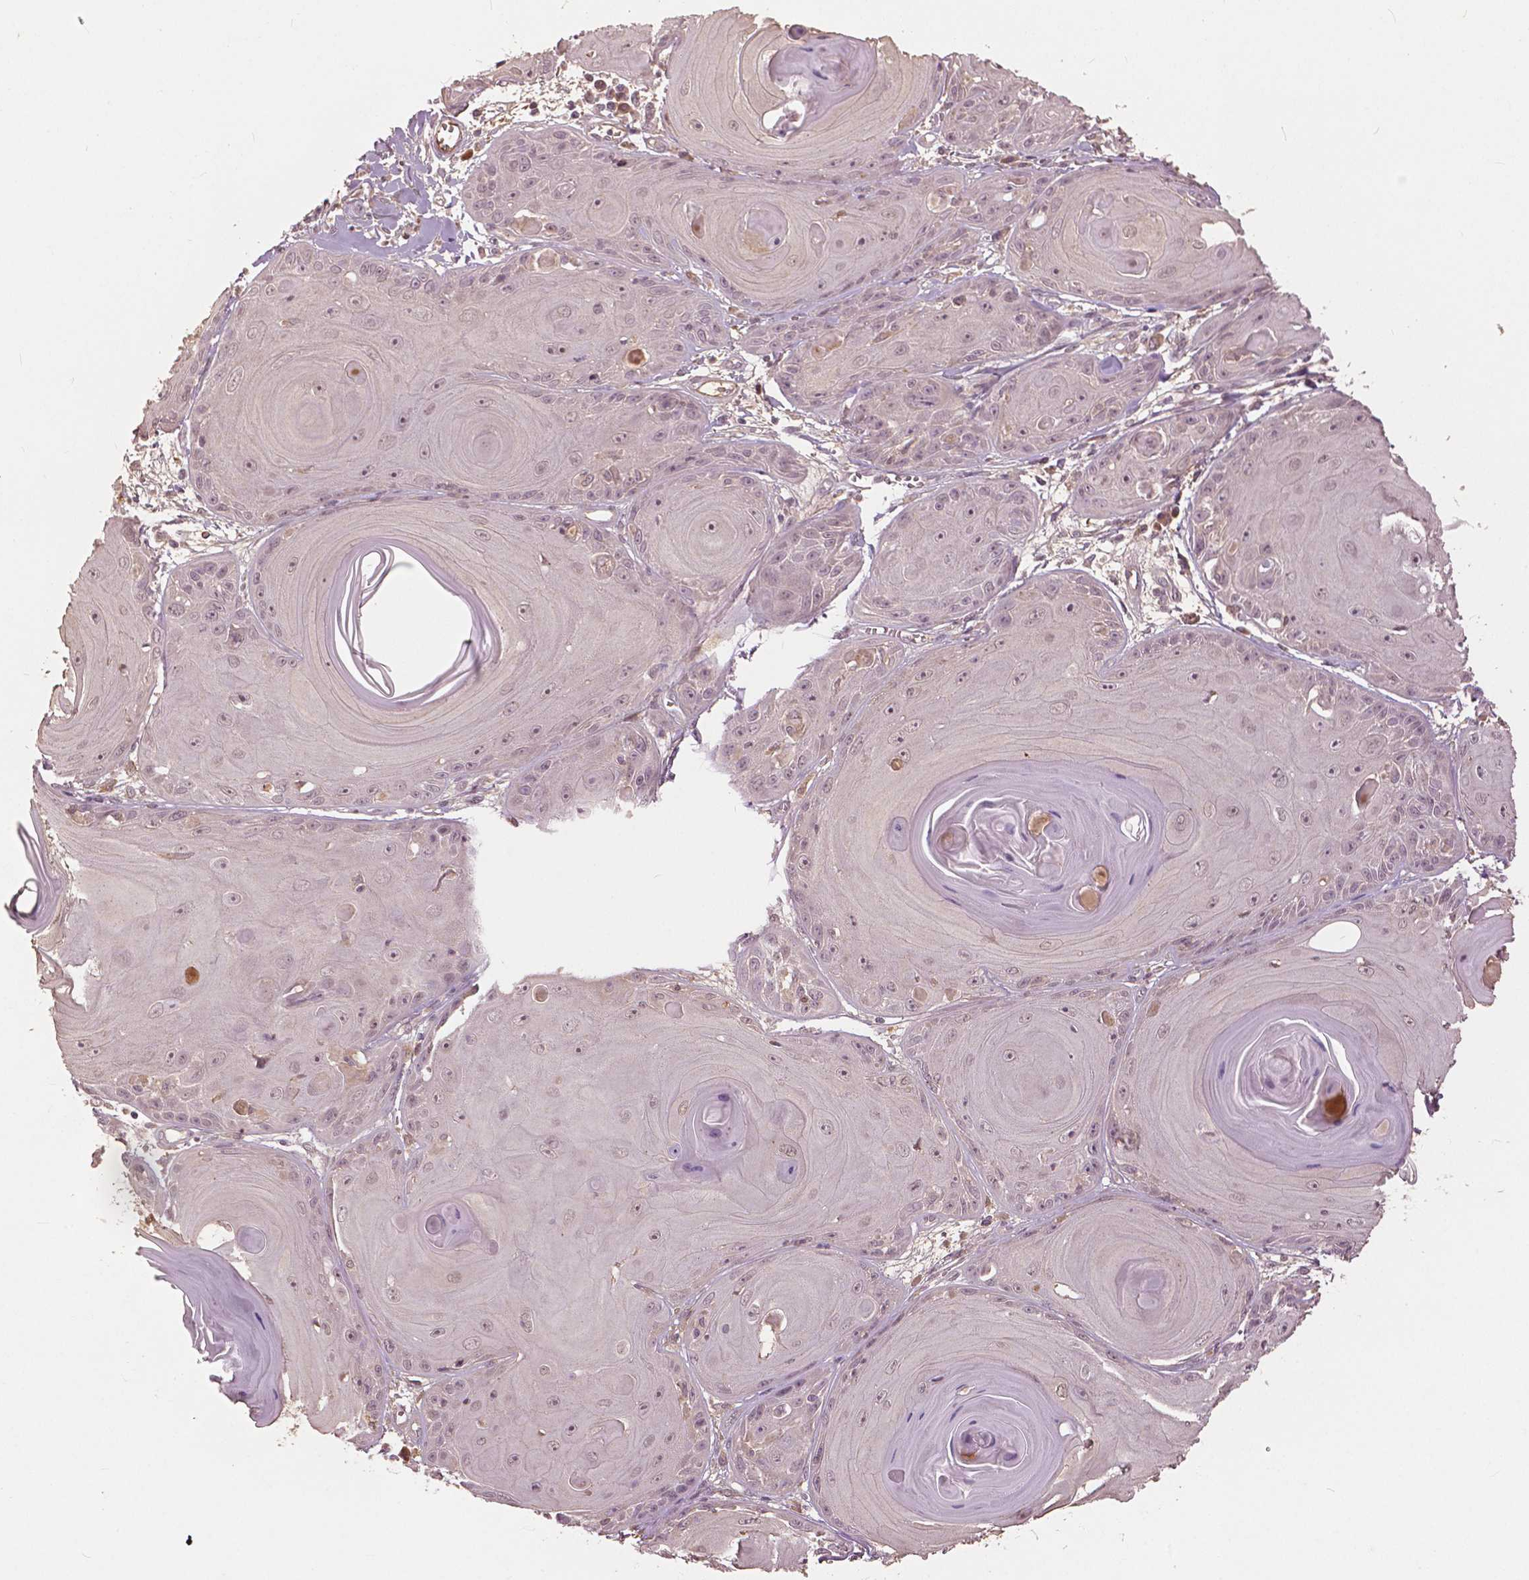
{"staining": {"intensity": "weak", "quantity": "25%-75%", "location": "nuclear"}, "tissue": "skin cancer", "cell_type": "Tumor cells", "image_type": "cancer", "snomed": [{"axis": "morphology", "description": "Squamous cell carcinoma, NOS"}, {"axis": "topography", "description": "Skin"}, {"axis": "topography", "description": "Vulva"}], "caption": "An immunohistochemistry (IHC) histopathology image of tumor tissue is shown. Protein staining in brown highlights weak nuclear positivity in skin squamous cell carcinoma within tumor cells.", "gene": "ANGPTL4", "patient": {"sex": "female", "age": 85}}